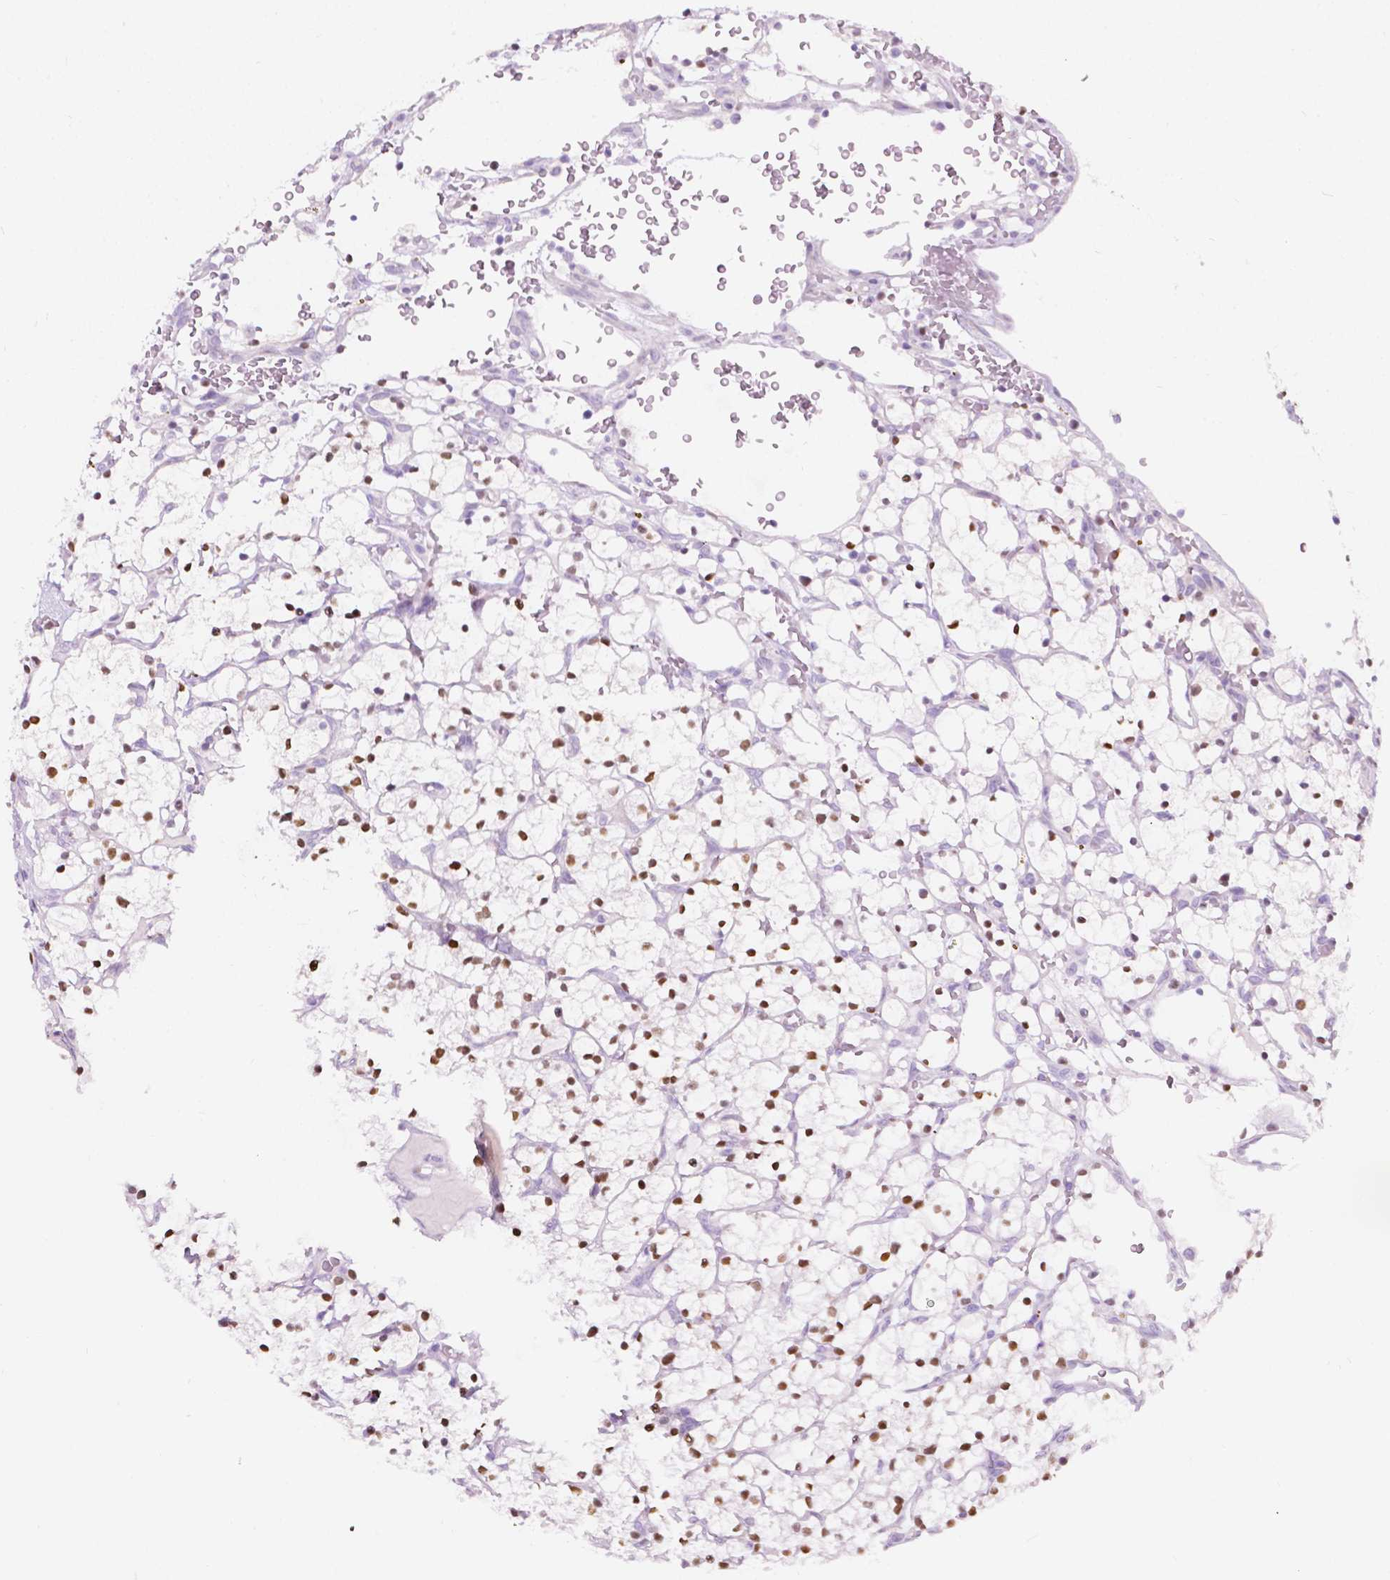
{"staining": {"intensity": "moderate", "quantity": "25%-75%", "location": "nuclear"}, "tissue": "renal cancer", "cell_type": "Tumor cells", "image_type": "cancer", "snomed": [{"axis": "morphology", "description": "Adenocarcinoma, NOS"}, {"axis": "topography", "description": "Kidney"}], "caption": "Renal adenocarcinoma was stained to show a protein in brown. There is medium levels of moderate nuclear staining in about 25%-75% of tumor cells.", "gene": "NOS1AP", "patient": {"sex": "female", "age": 64}}